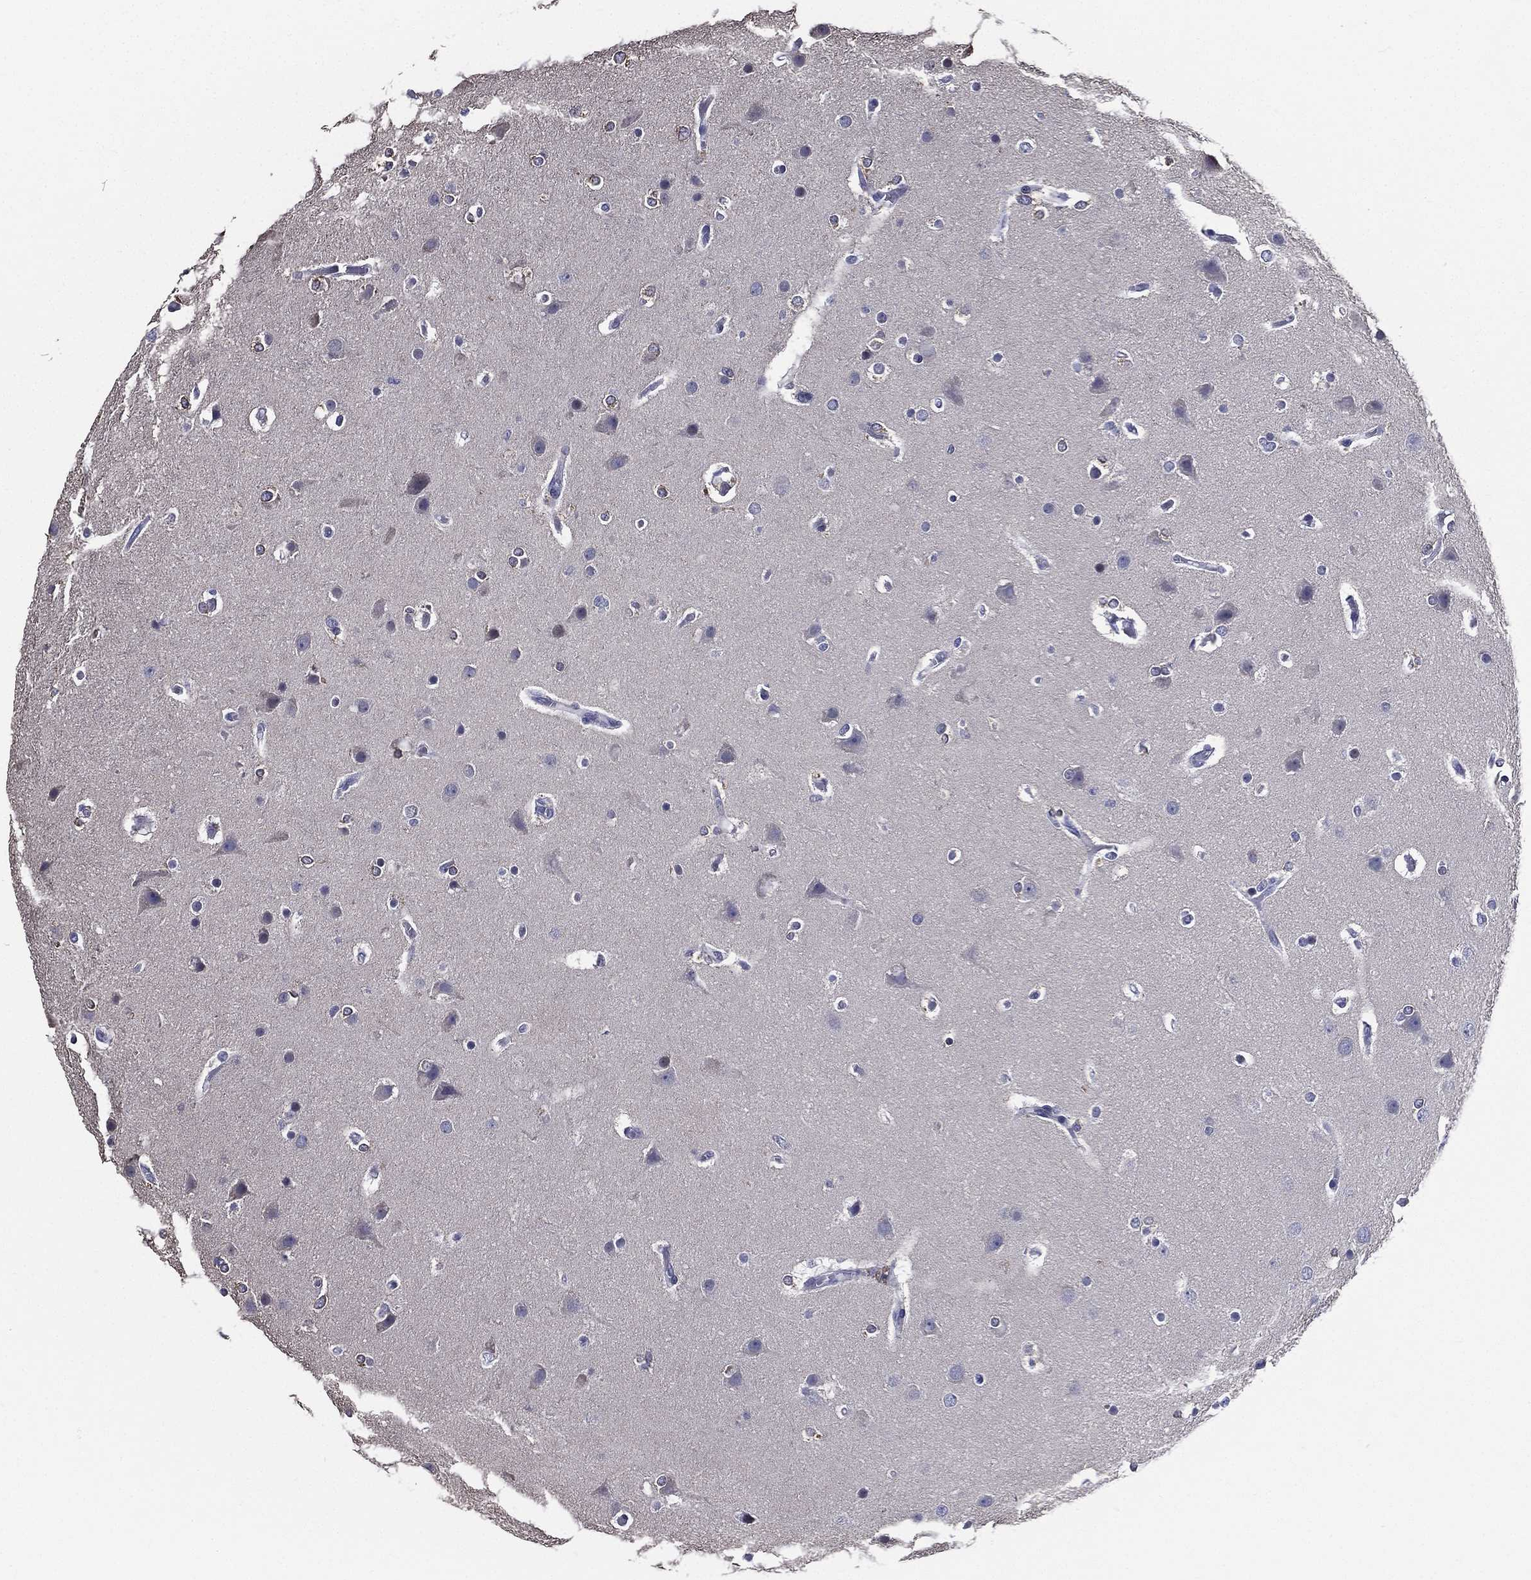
{"staining": {"intensity": "negative", "quantity": "none", "location": "none"}, "tissue": "glioma", "cell_type": "Tumor cells", "image_type": "cancer", "snomed": [{"axis": "morphology", "description": "Glioma, malignant, High grade"}, {"axis": "topography", "description": "Brain"}], "caption": "Tumor cells show no significant expression in glioma.", "gene": "DPYS", "patient": {"sex": "female", "age": 61}}